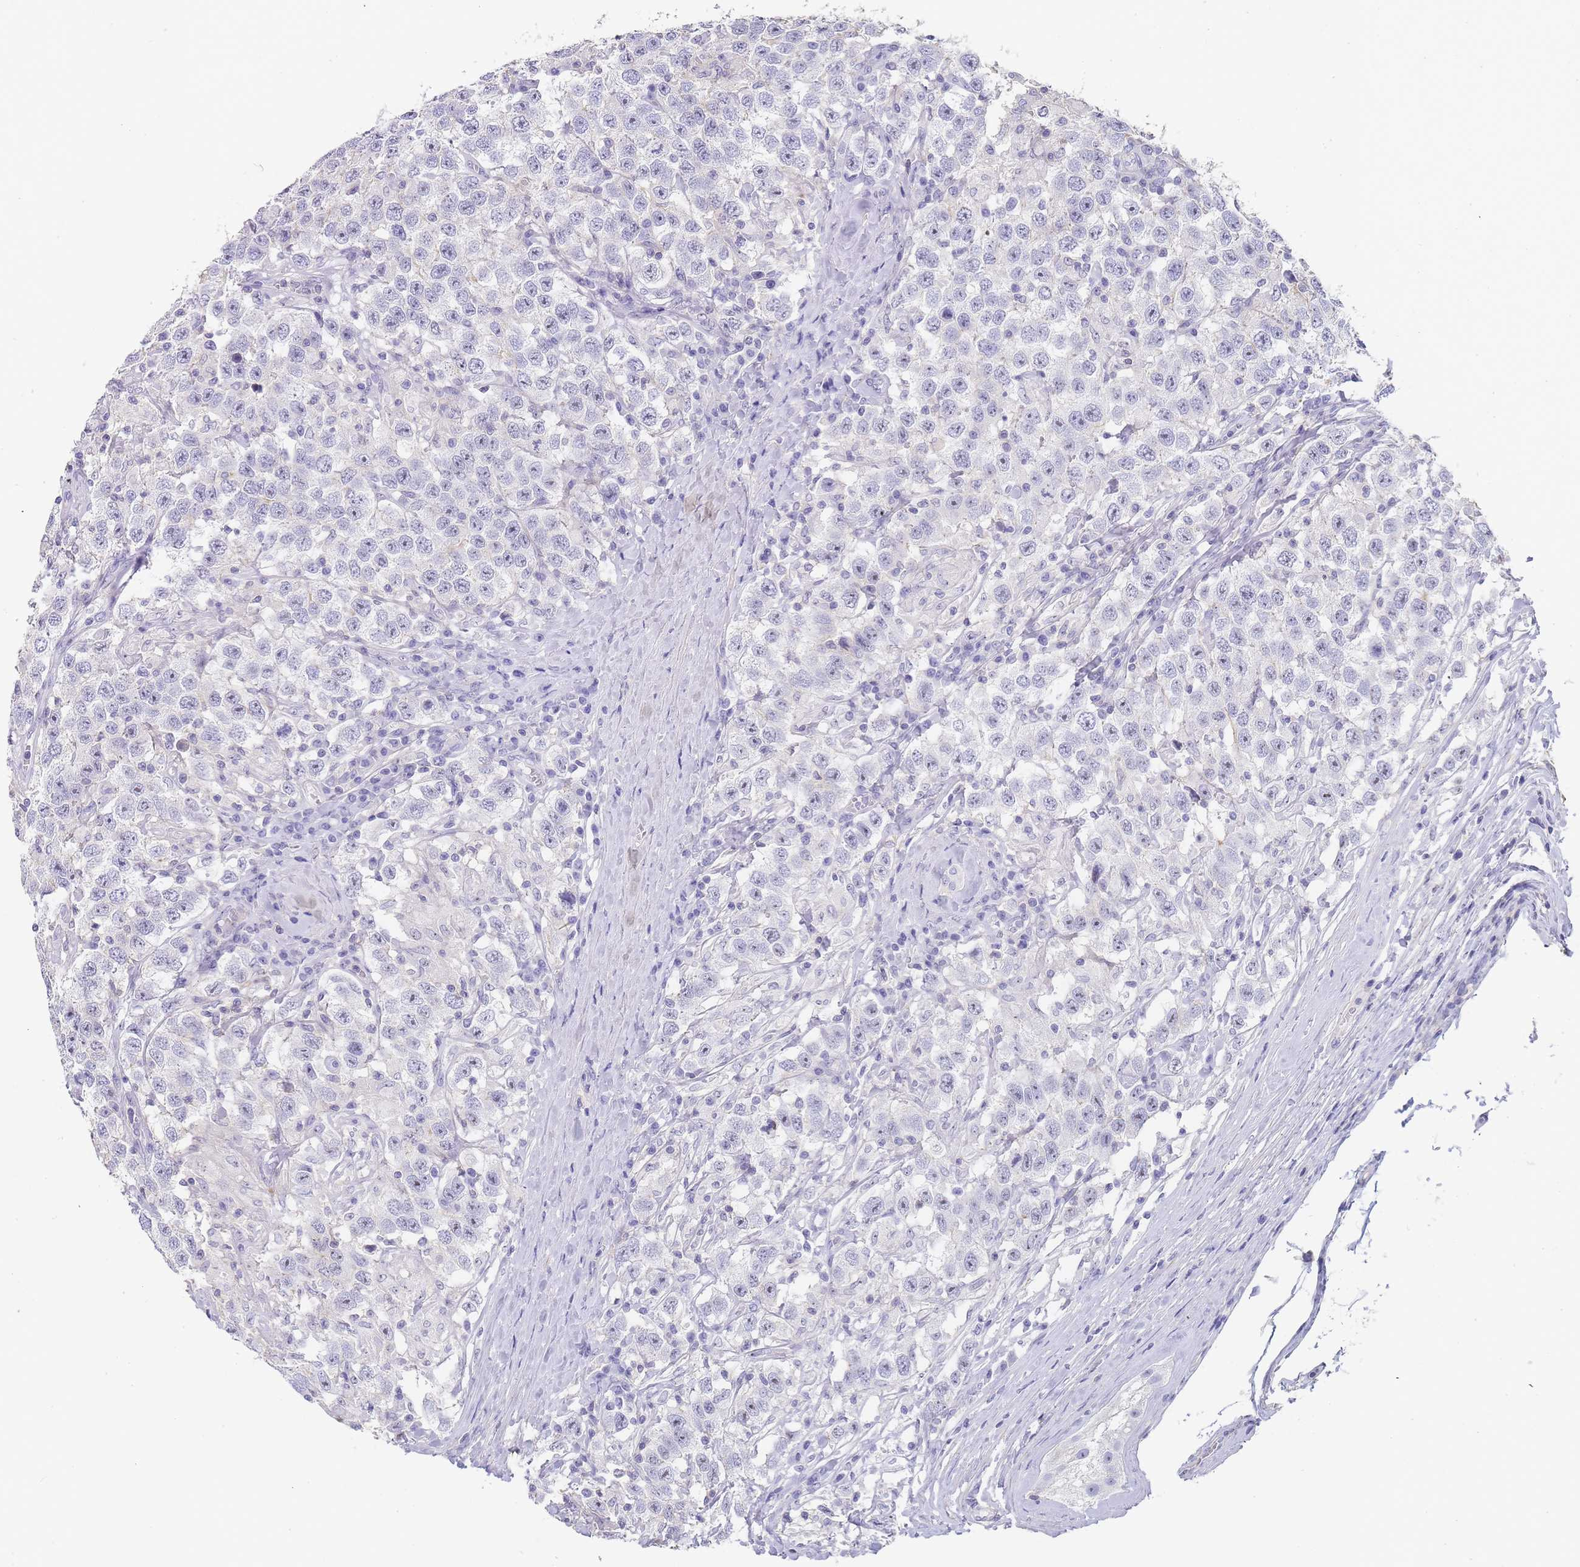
{"staining": {"intensity": "negative", "quantity": "none", "location": "none"}, "tissue": "testis cancer", "cell_type": "Tumor cells", "image_type": "cancer", "snomed": [{"axis": "morphology", "description": "Seminoma, NOS"}, {"axis": "topography", "description": "Testis"}], "caption": "Testis cancer was stained to show a protein in brown. There is no significant staining in tumor cells.", "gene": "NOP14", "patient": {"sex": "male", "age": 41}}